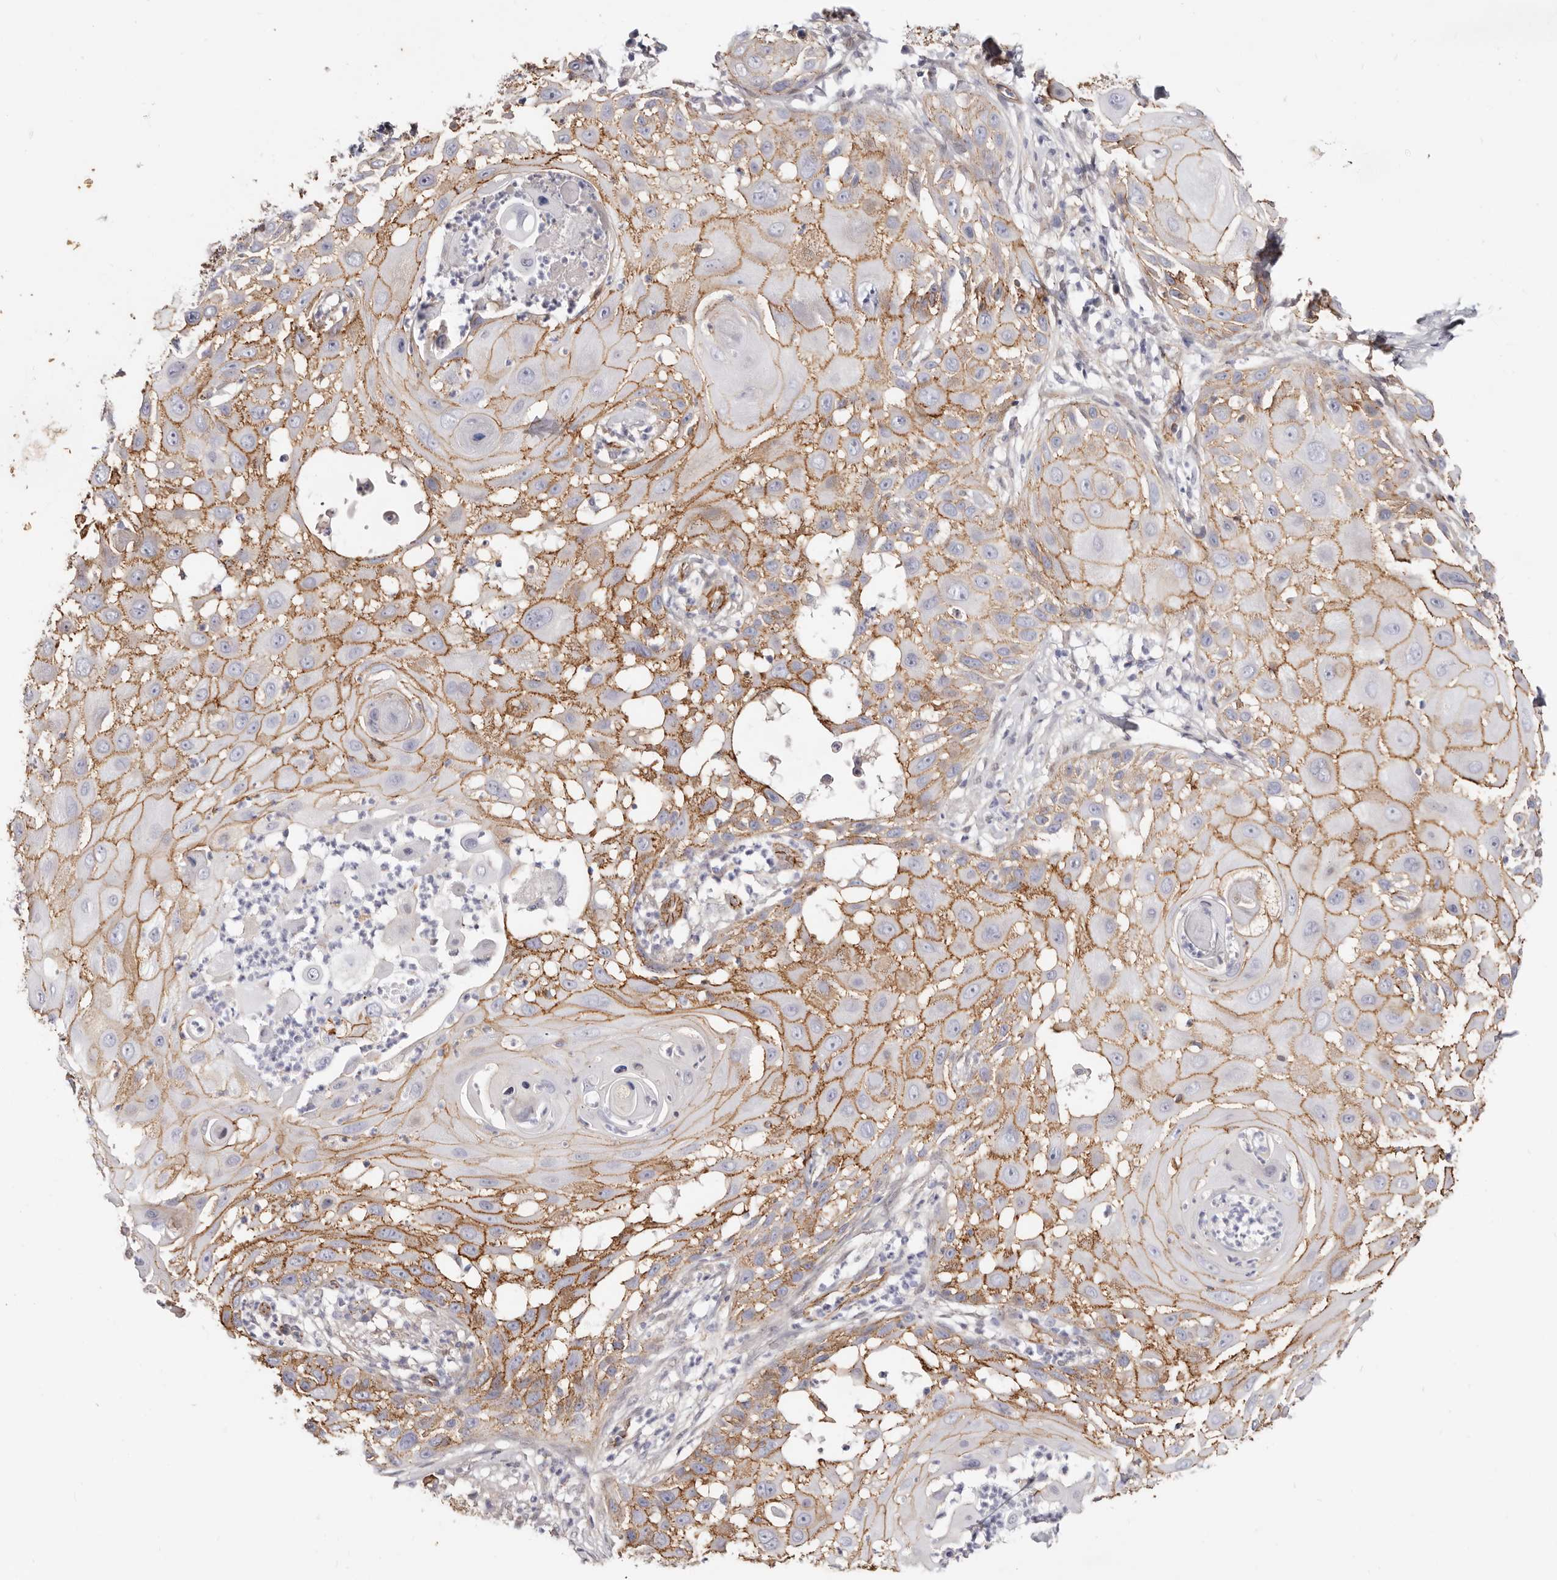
{"staining": {"intensity": "strong", "quantity": ">75%", "location": "cytoplasmic/membranous"}, "tissue": "skin cancer", "cell_type": "Tumor cells", "image_type": "cancer", "snomed": [{"axis": "morphology", "description": "Squamous cell carcinoma, NOS"}, {"axis": "topography", "description": "Skin"}], "caption": "Squamous cell carcinoma (skin) stained with DAB immunohistochemistry (IHC) demonstrates high levels of strong cytoplasmic/membranous staining in approximately >75% of tumor cells.", "gene": "CTNNB1", "patient": {"sex": "female", "age": 44}}